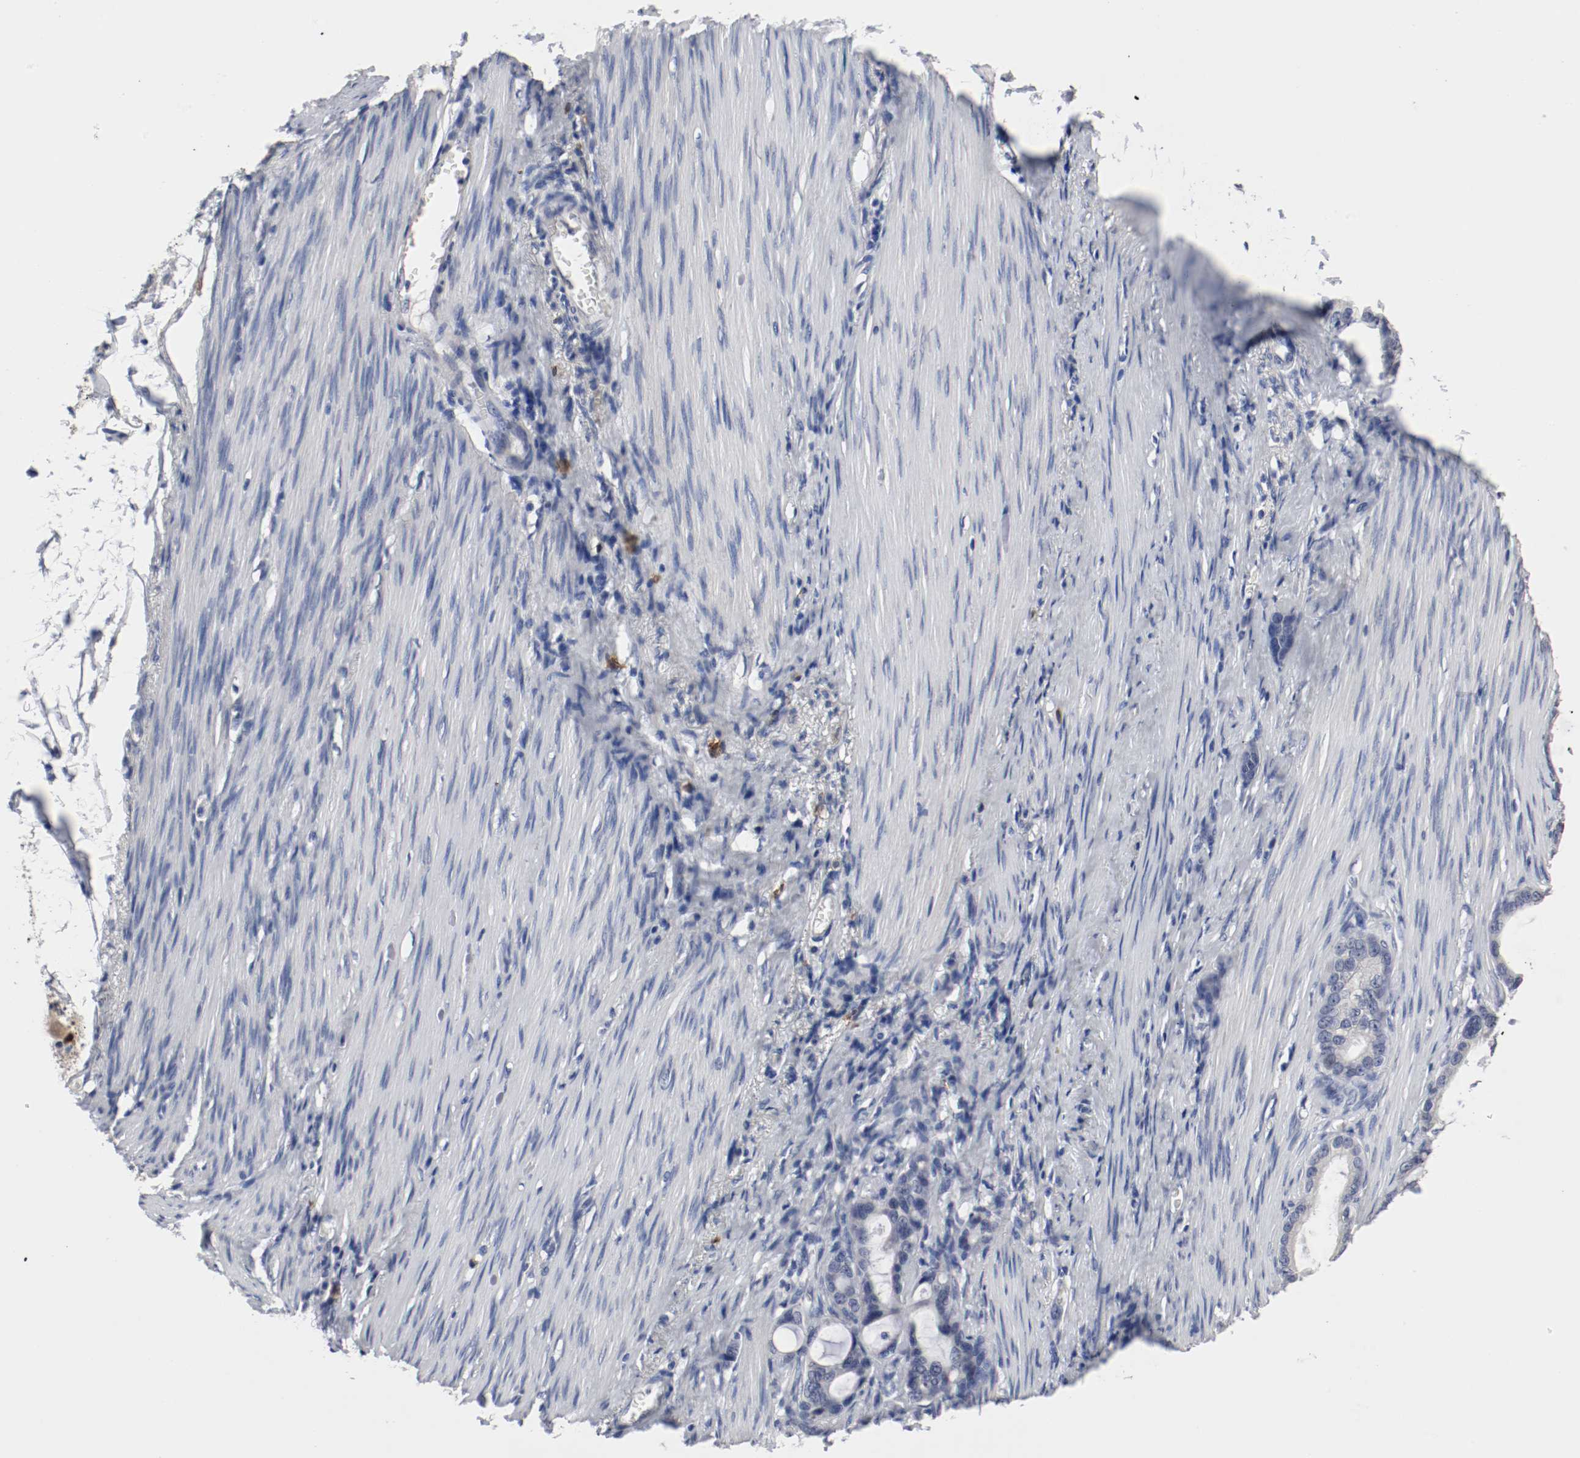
{"staining": {"intensity": "negative", "quantity": "none", "location": "none"}, "tissue": "stomach cancer", "cell_type": "Tumor cells", "image_type": "cancer", "snomed": [{"axis": "morphology", "description": "Adenocarcinoma, NOS"}, {"axis": "topography", "description": "Stomach"}], "caption": "Image shows no significant protein positivity in tumor cells of stomach cancer (adenocarcinoma).", "gene": "CEBPE", "patient": {"sex": "female", "age": 75}}